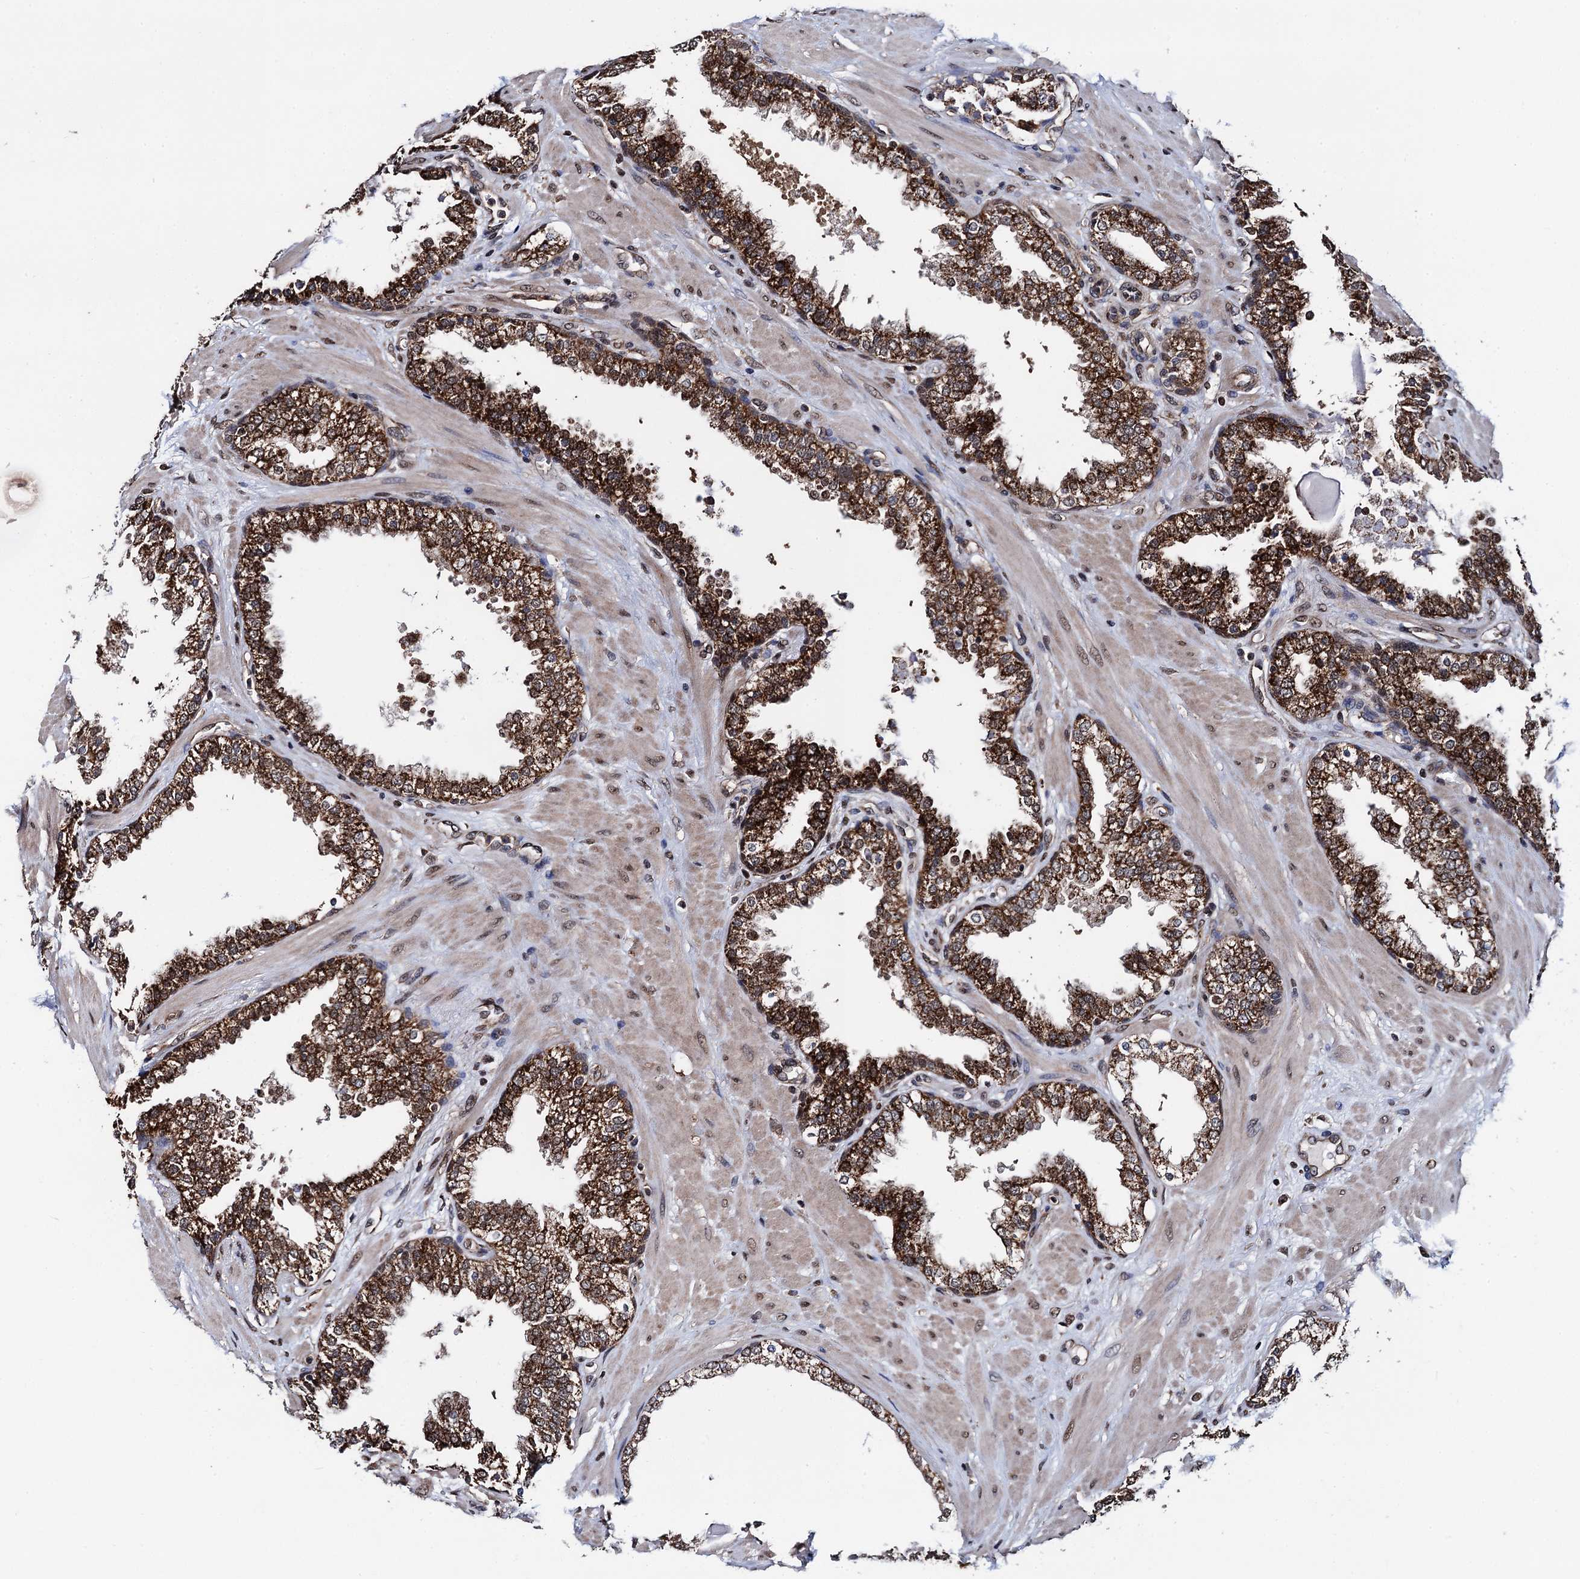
{"staining": {"intensity": "strong", "quantity": ">75%", "location": "cytoplasmic/membranous"}, "tissue": "prostate", "cell_type": "Glandular cells", "image_type": "normal", "snomed": [{"axis": "morphology", "description": "Normal tissue, NOS"}, {"axis": "topography", "description": "Prostate"}], "caption": "Prostate stained with a brown dye reveals strong cytoplasmic/membranous positive expression in about >75% of glandular cells.", "gene": "PTCD3", "patient": {"sex": "male", "age": 51}}